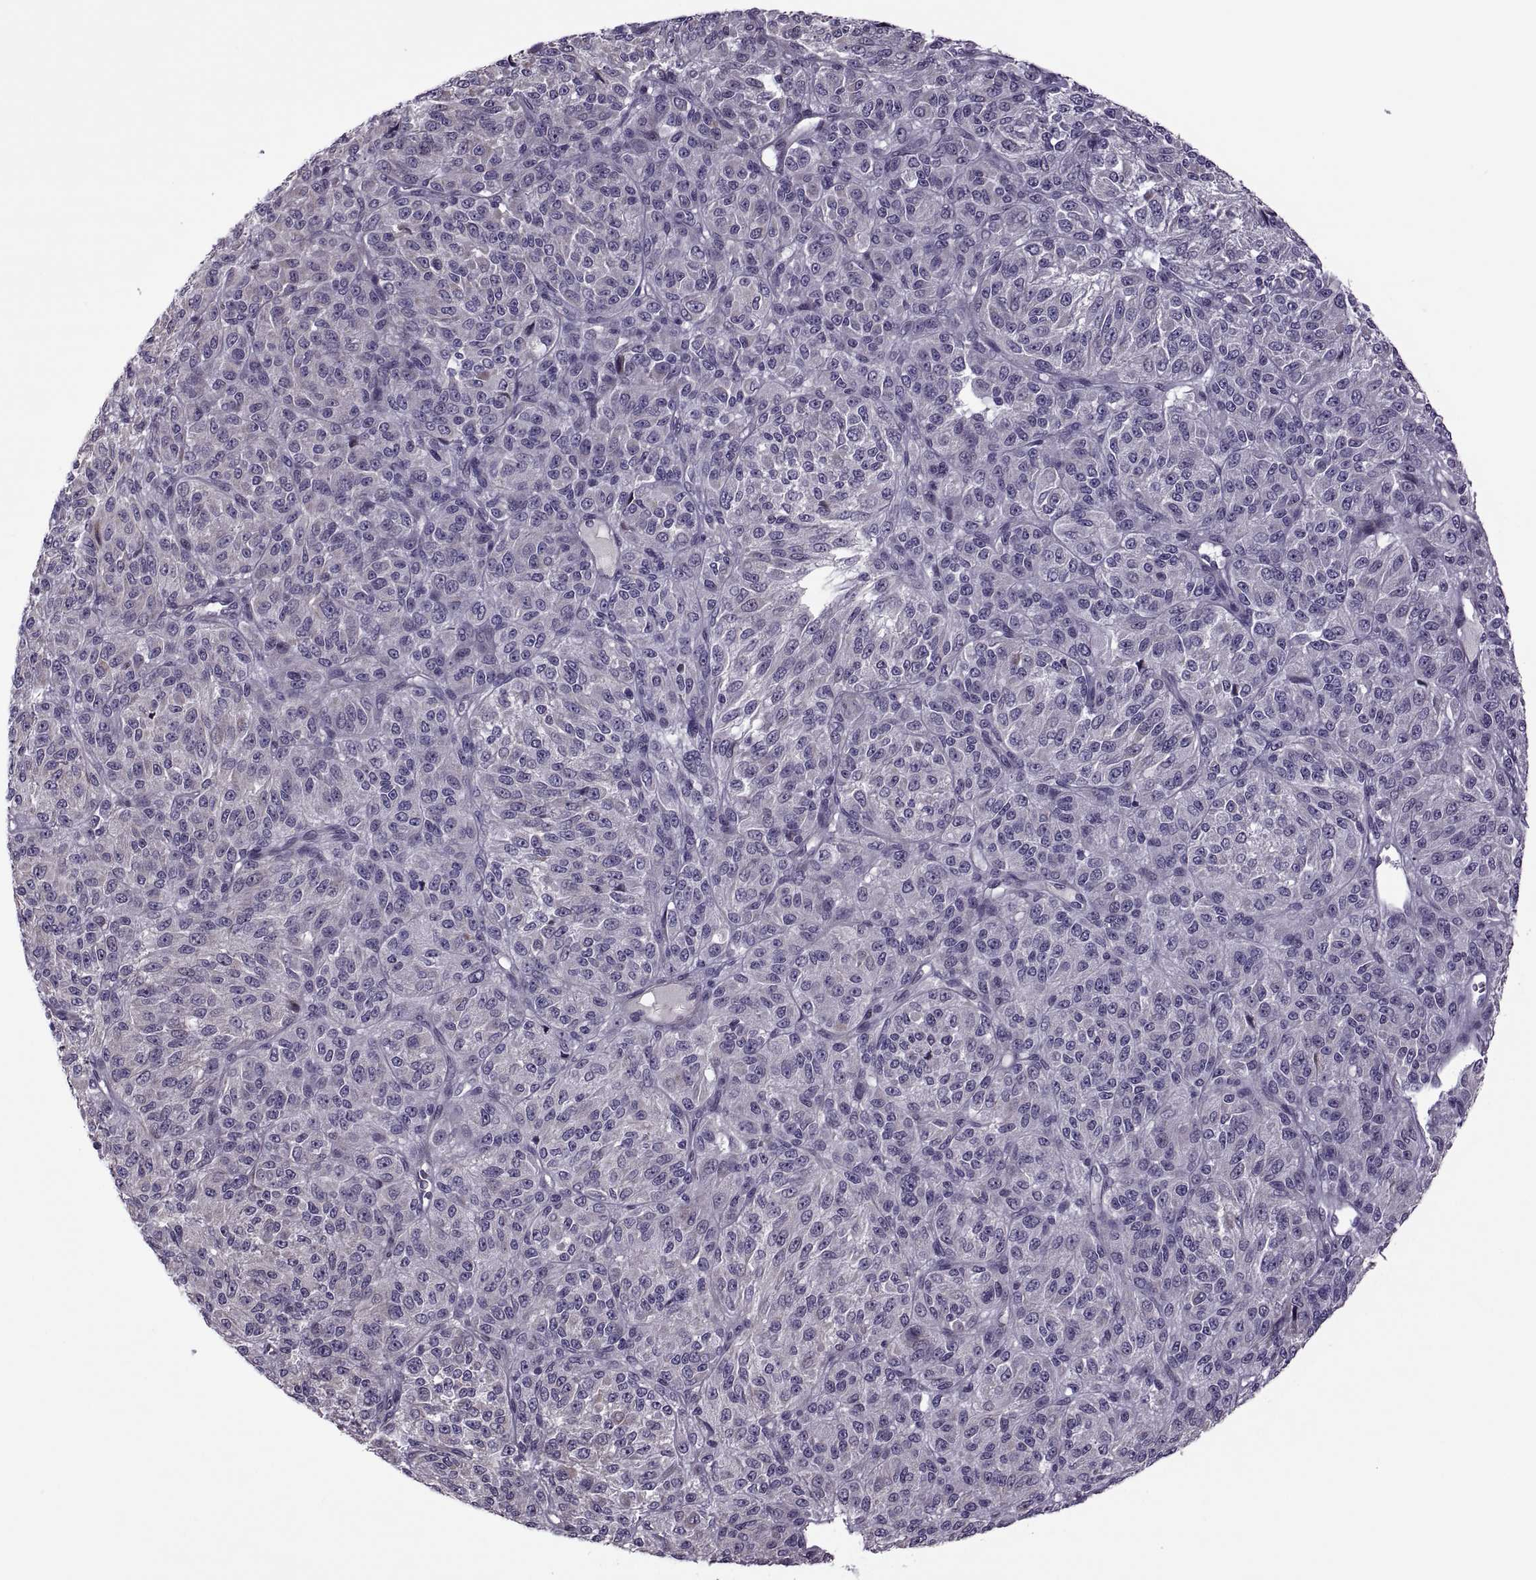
{"staining": {"intensity": "negative", "quantity": "none", "location": "none"}, "tissue": "melanoma", "cell_type": "Tumor cells", "image_type": "cancer", "snomed": [{"axis": "morphology", "description": "Malignant melanoma, Metastatic site"}, {"axis": "topography", "description": "Brain"}], "caption": "DAB immunohistochemical staining of malignant melanoma (metastatic site) reveals no significant positivity in tumor cells.", "gene": "ODF3", "patient": {"sex": "female", "age": 56}}